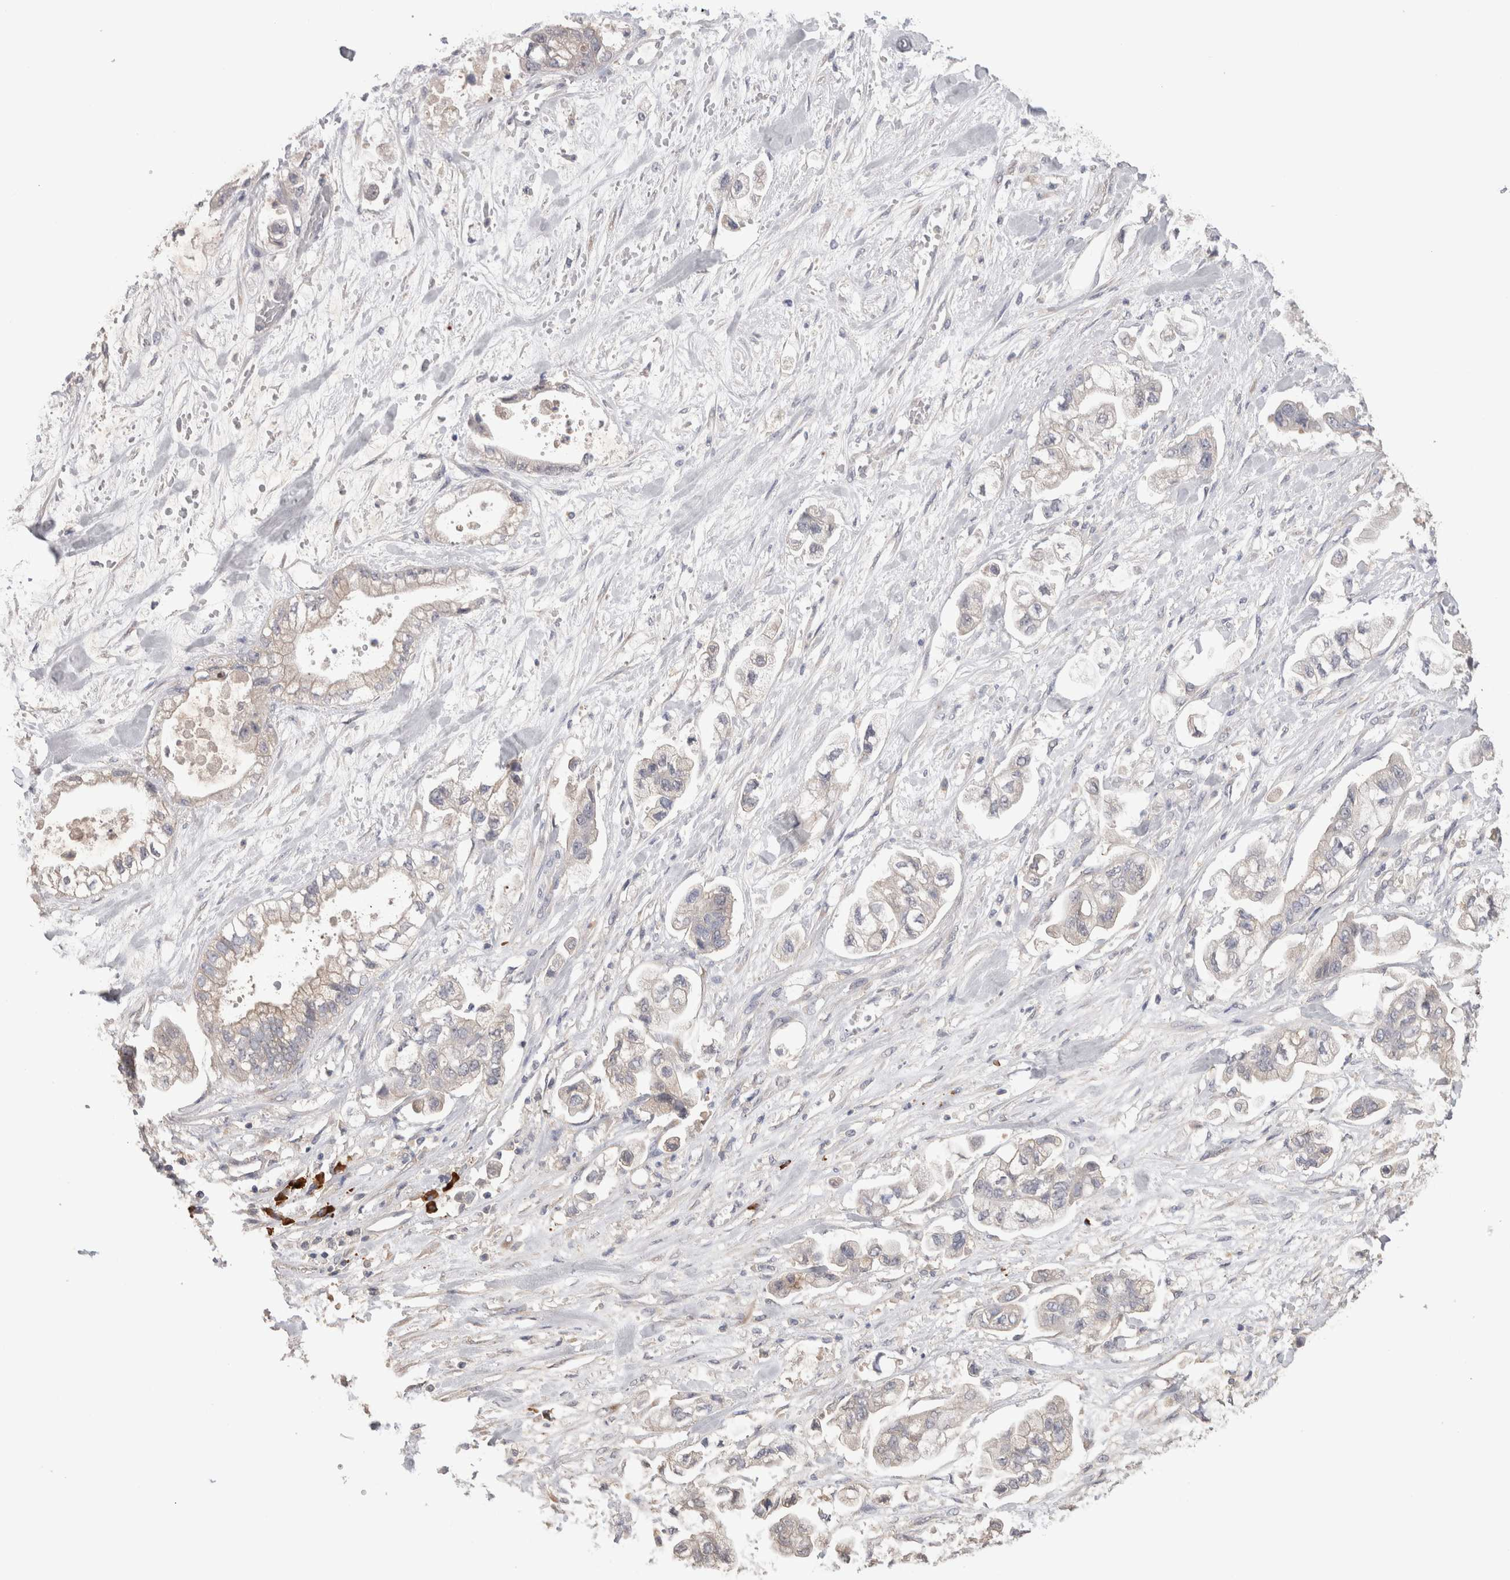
{"staining": {"intensity": "negative", "quantity": "none", "location": "none"}, "tissue": "stomach cancer", "cell_type": "Tumor cells", "image_type": "cancer", "snomed": [{"axis": "morphology", "description": "Normal tissue, NOS"}, {"axis": "morphology", "description": "Adenocarcinoma, NOS"}, {"axis": "topography", "description": "Stomach"}], "caption": "The image reveals no significant staining in tumor cells of adenocarcinoma (stomach).", "gene": "PPP3CC", "patient": {"sex": "male", "age": 62}}